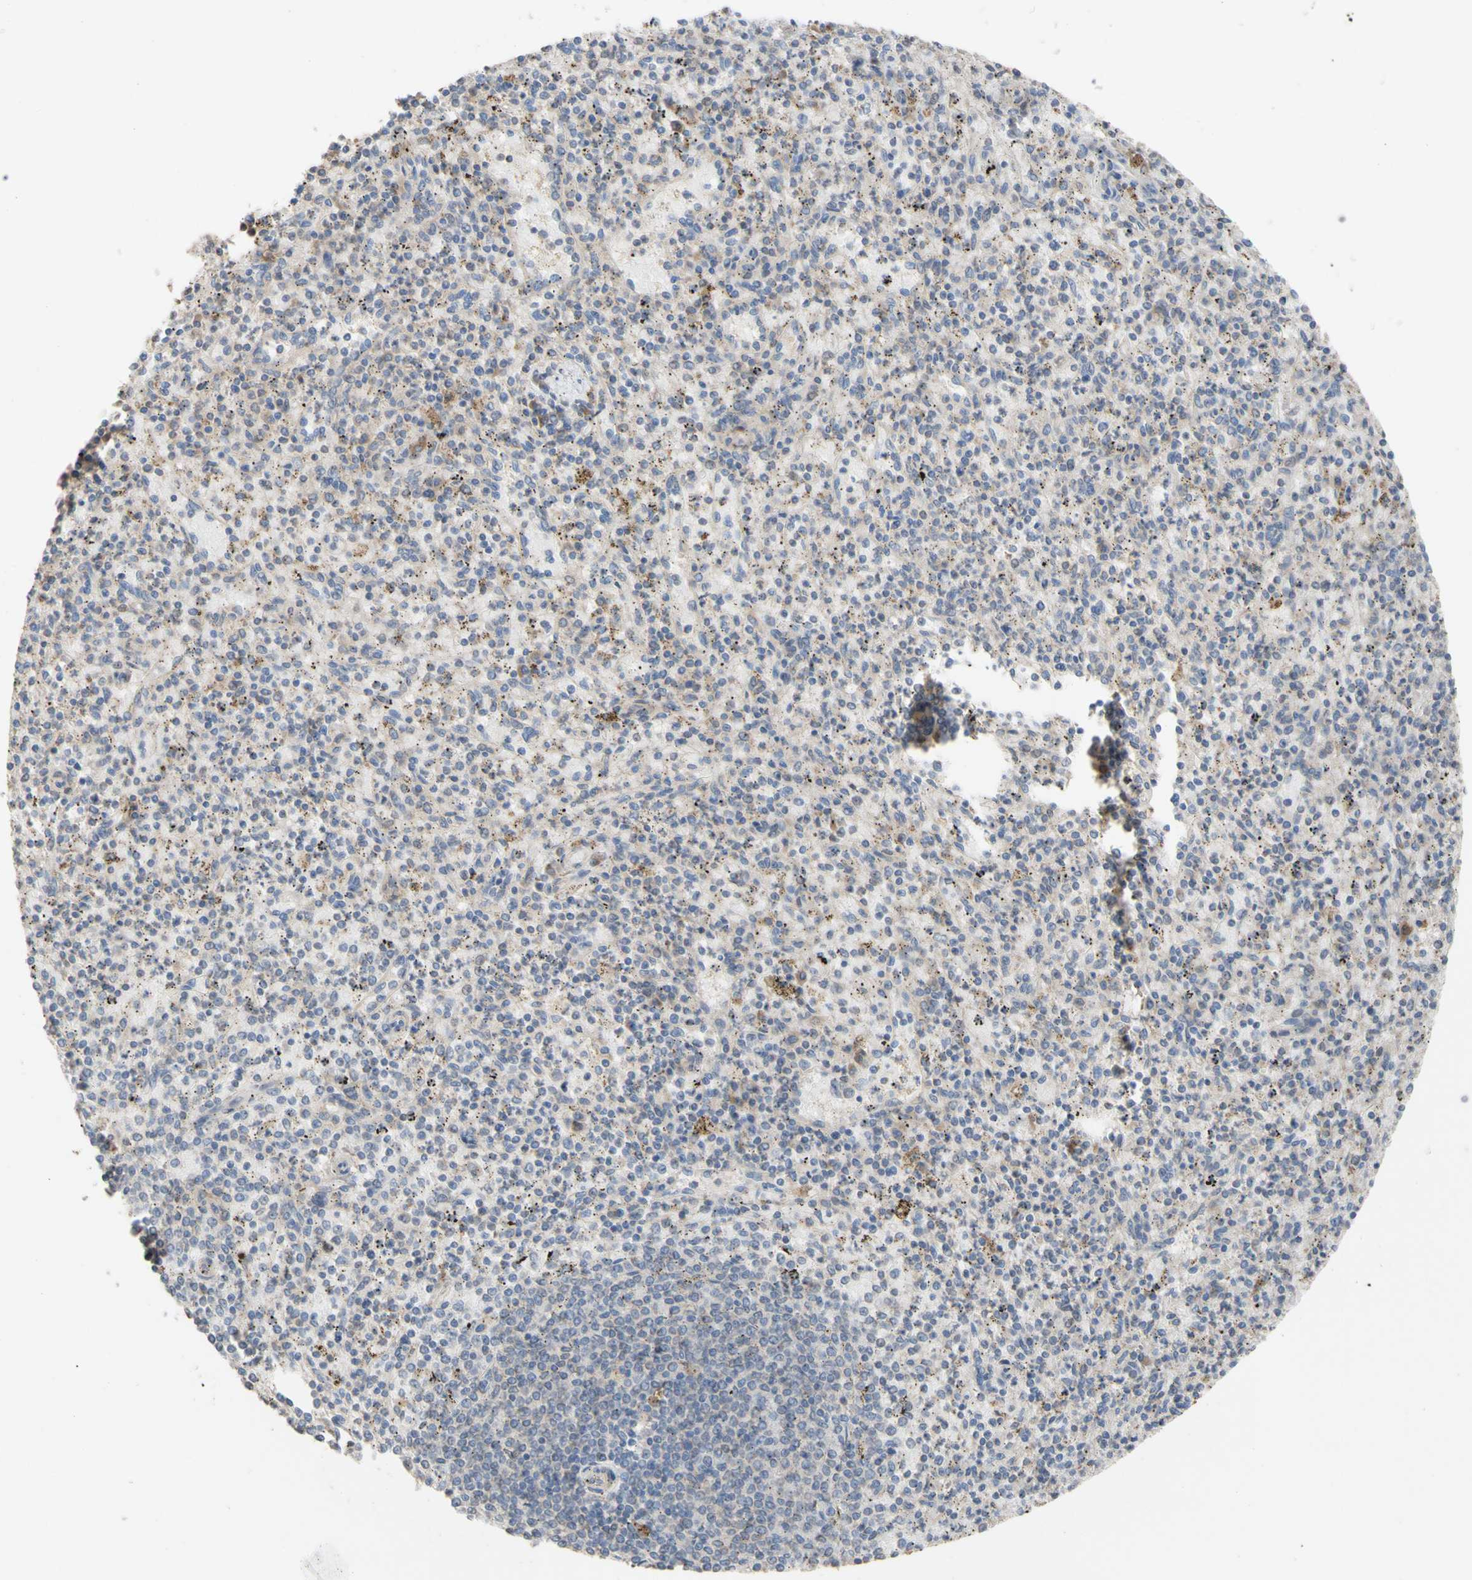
{"staining": {"intensity": "weak", "quantity": "<25%", "location": "cytoplasmic/membranous"}, "tissue": "spleen", "cell_type": "Cells in red pulp", "image_type": "normal", "snomed": [{"axis": "morphology", "description": "Normal tissue, NOS"}, {"axis": "topography", "description": "Spleen"}], "caption": "Protein analysis of unremarkable spleen exhibits no significant staining in cells in red pulp.", "gene": "NECTIN3", "patient": {"sex": "male", "age": 72}}